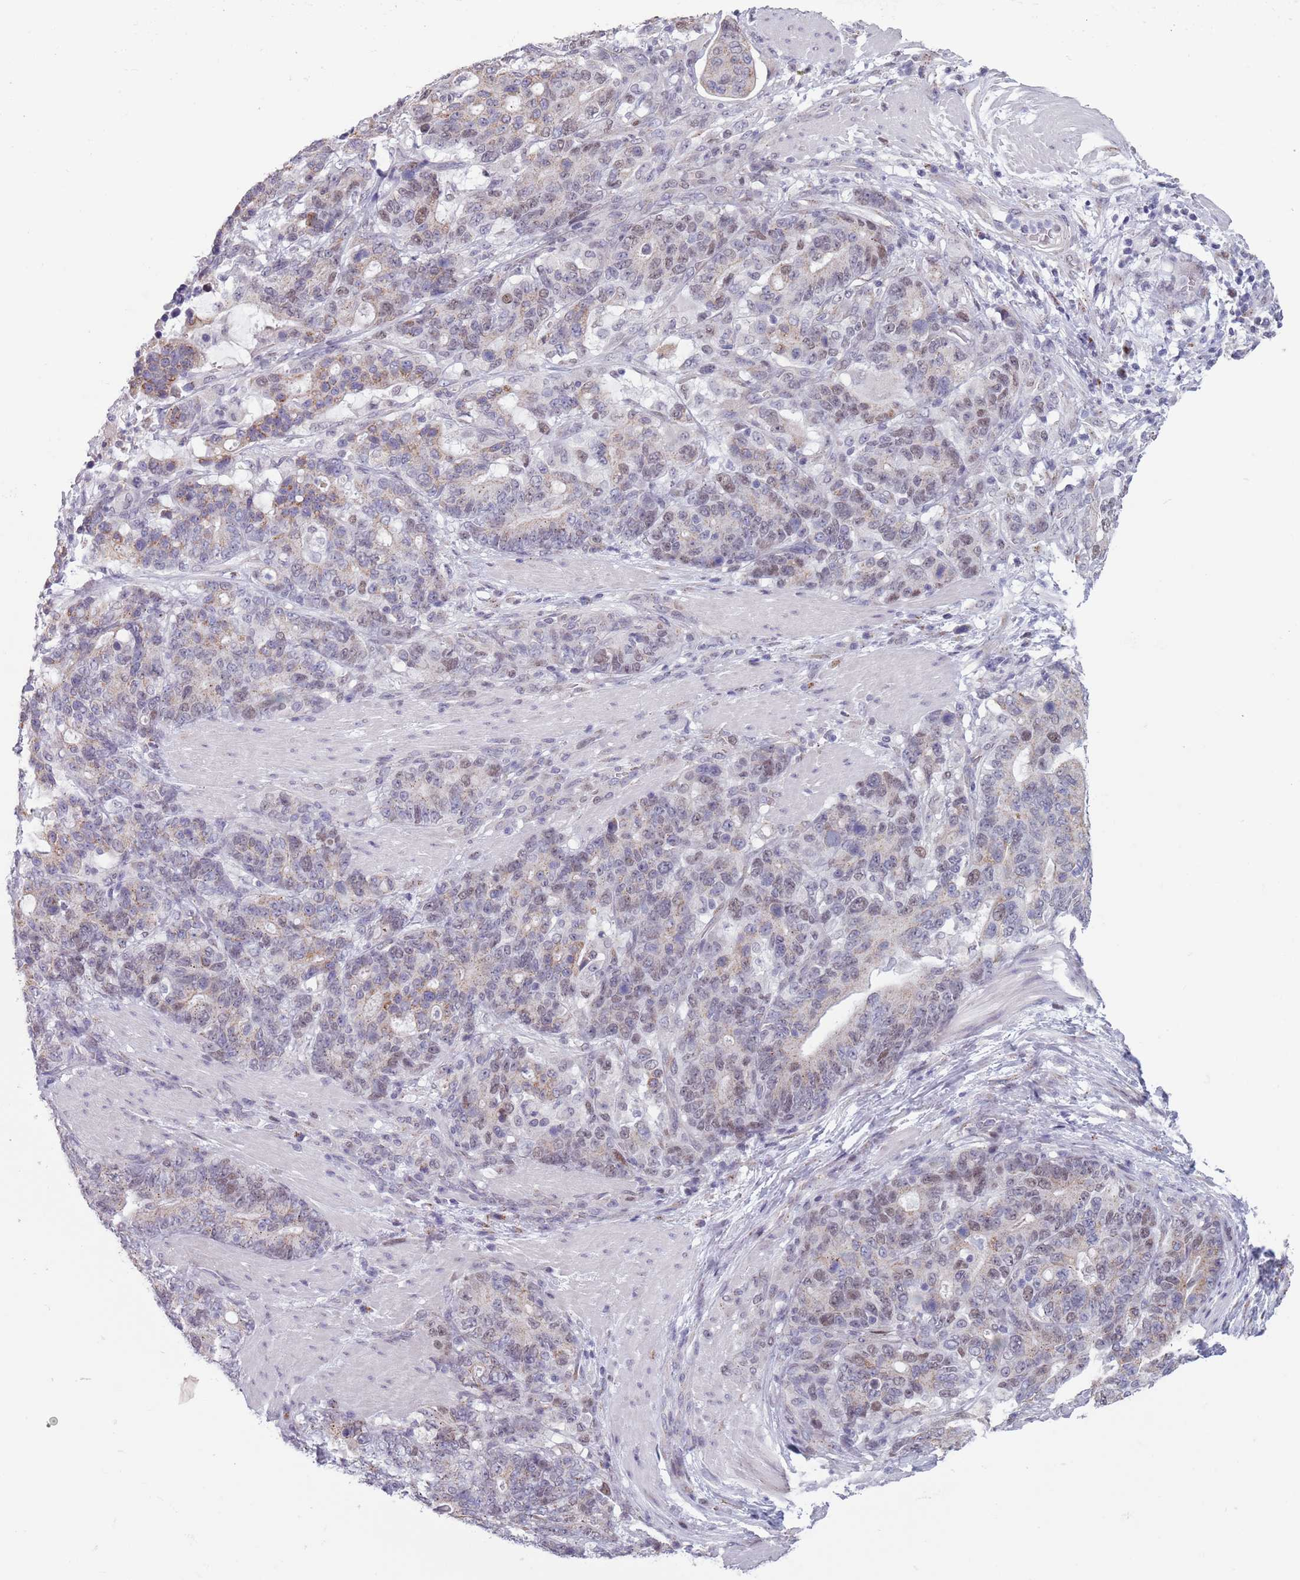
{"staining": {"intensity": "weak", "quantity": "25%-75%", "location": "cytoplasmic/membranous"}, "tissue": "stomach cancer", "cell_type": "Tumor cells", "image_type": "cancer", "snomed": [{"axis": "morphology", "description": "Normal tissue, NOS"}, {"axis": "morphology", "description": "Adenocarcinoma, NOS"}, {"axis": "topography", "description": "Stomach"}], "caption": "Stomach cancer (adenocarcinoma) stained with immunohistochemistry demonstrates weak cytoplasmic/membranous expression in approximately 25%-75% of tumor cells. (DAB (3,3'-diaminobenzidine) IHC, brown staining for protein, blue staining for nuclei).", "gene": "ZKSCAN2", "patient": {"sex": "female", "age": 64}}